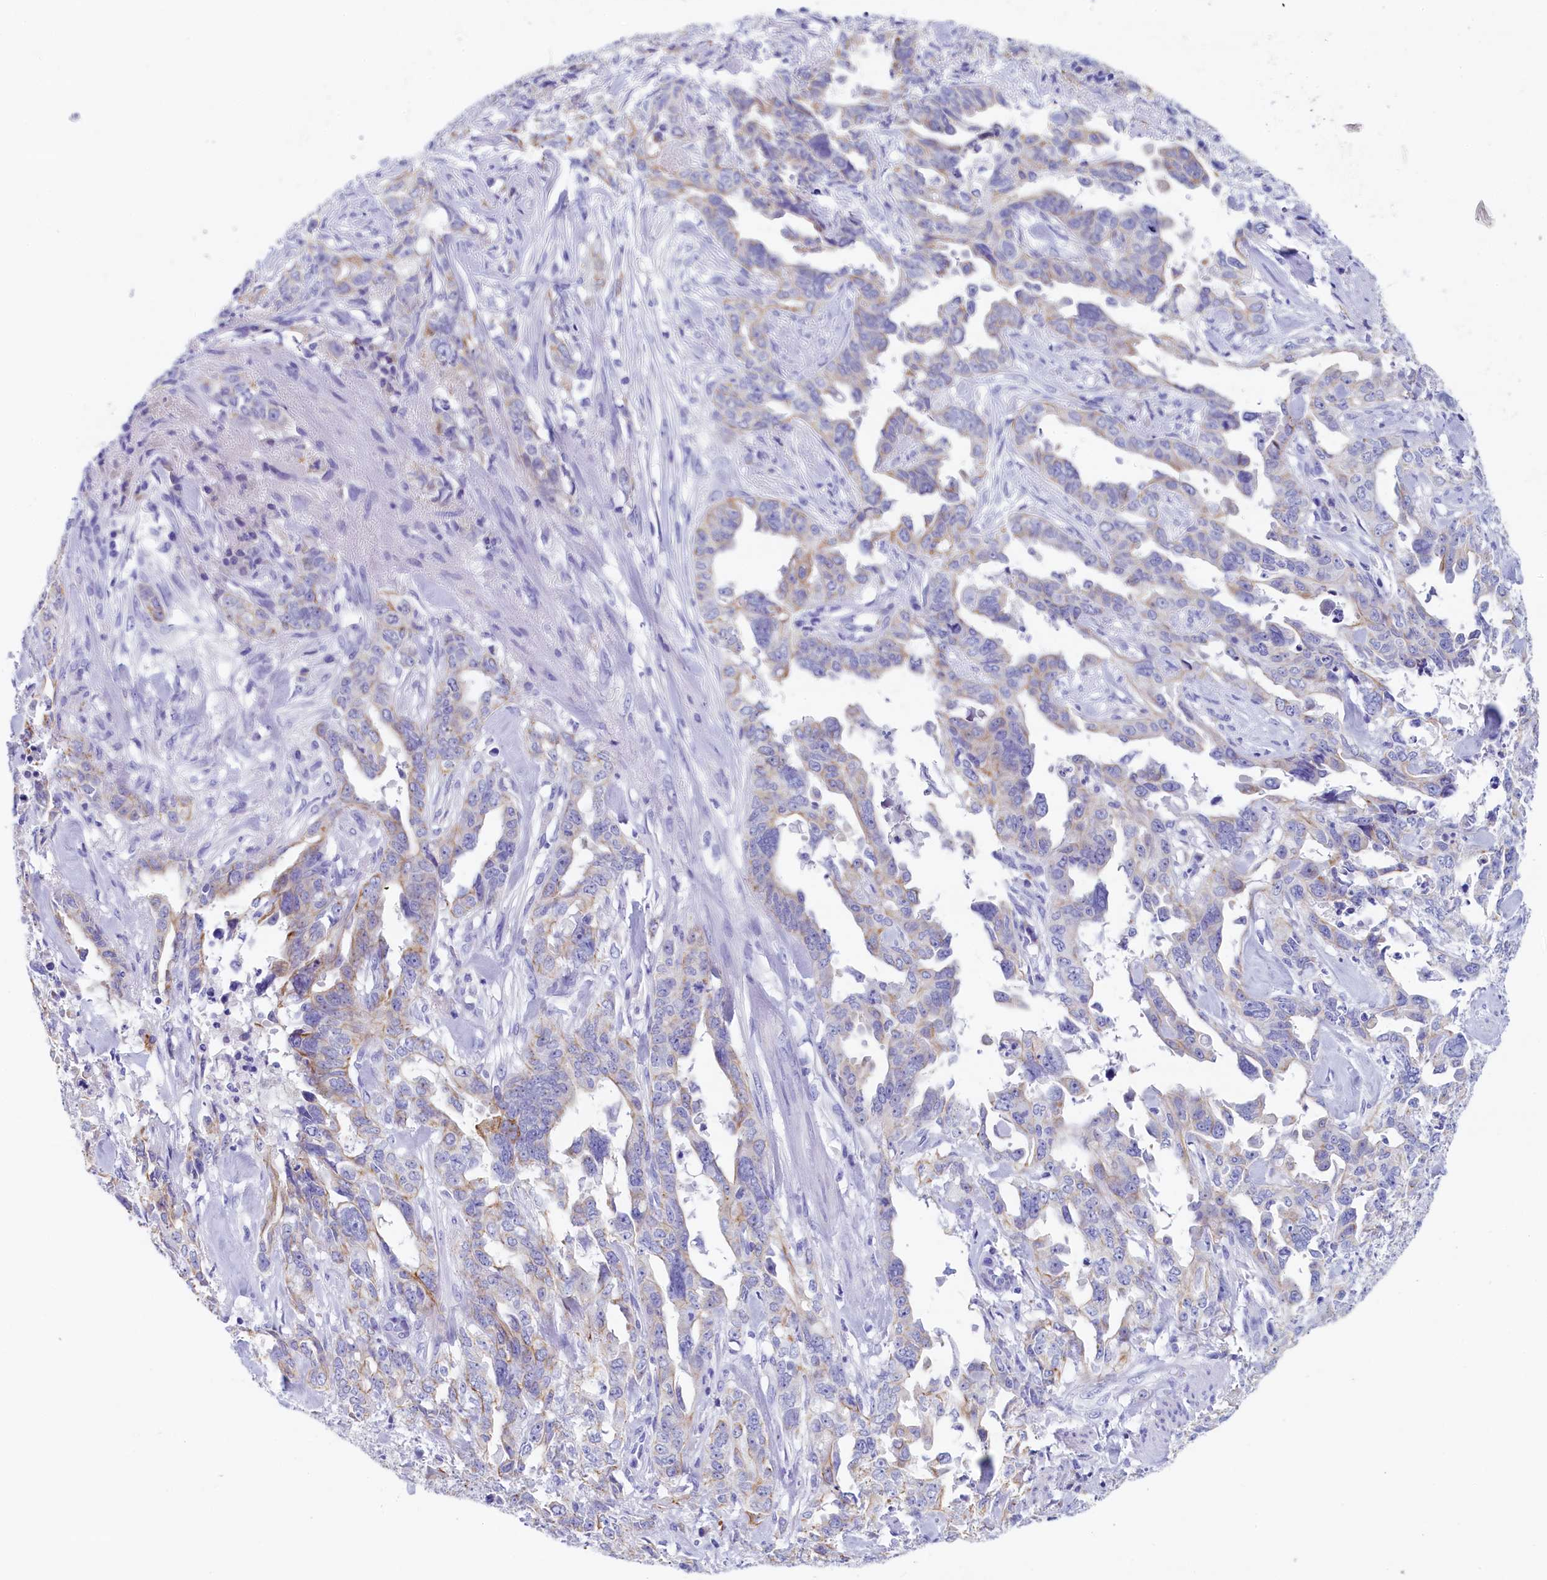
{"staining": {"intensity": "weak", "quantity": "<25%", "location": "cytoplasmic/membranous"}, "tissue": "endometrial cancer", "cell_type": "Tumor cells", "image_type": "cancer", "snomed": [{"axis": "morphology", "description": "Adenocarcinoma, NOS"}, {"axis": "topography", "description": "Endometrium"}], "caption": "High magnification brightfield microscopy of adenocarcinoma (endometrial) stained with DAB (3,3'-diaminobenzidine) (brown) and counterstained with hematoxylin (blue): tumor cells show no significant staining.", "gene": "GUCA1C", "patient": {"sex": "female", "age": 65}}